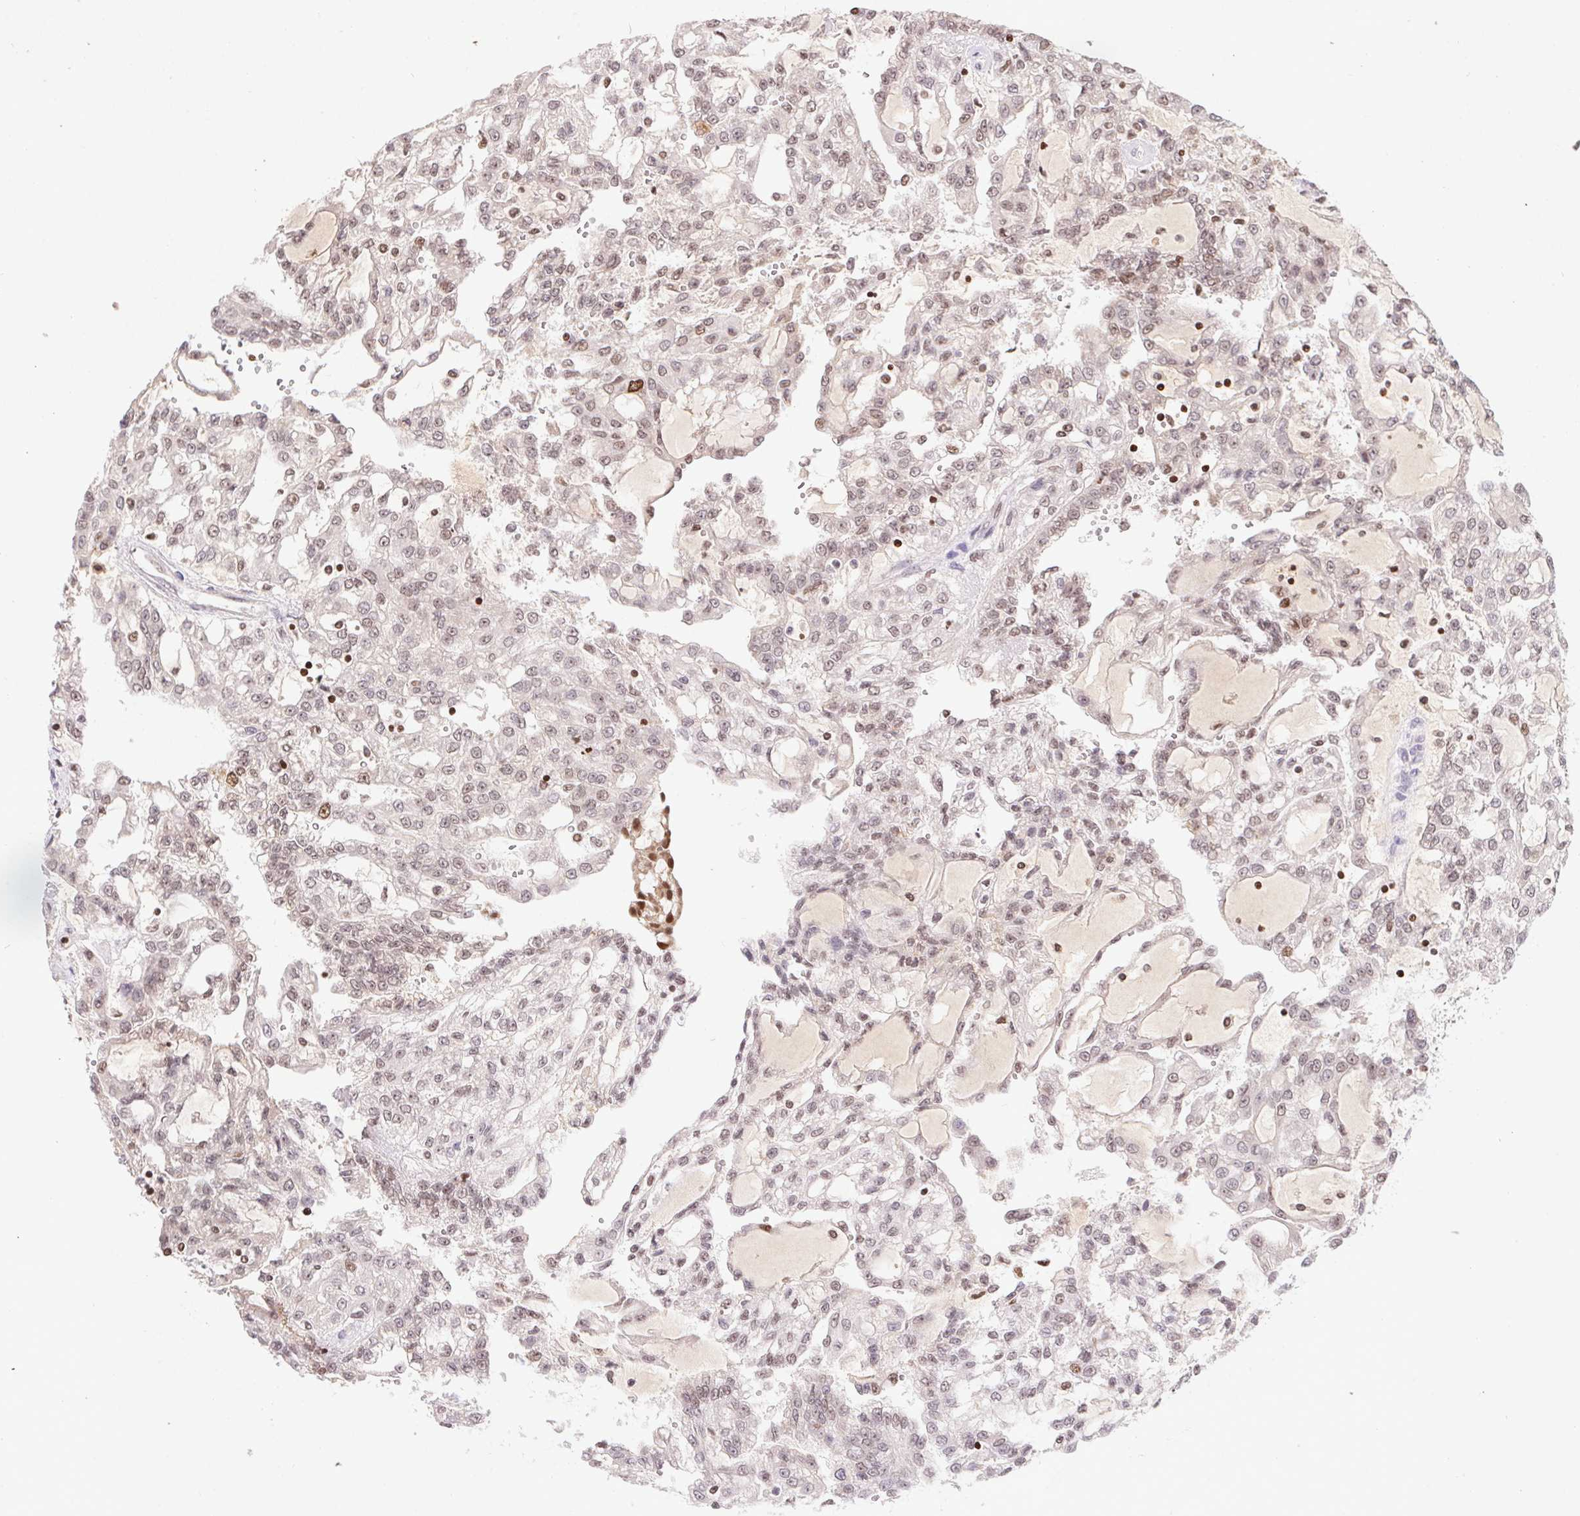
{"staining": {"intensity": "weak", "quantity": "25%-75%", "location": "nuclear"}, "tissue": "renal cancer", "cell_type": "Tumor cells", "image_type": "cancer", "snomed": [{"axis": "morphology", "description": "Adenocarcinoma, NOS"}, {"axis": "topography", "description": "Kidney"}], "caption": "This histopathology image demonstrates immunohistochemistry (IHC) staining of renal adenocarcinoma, with low weak nuclear expression in about 25%-75% of tumor cells.", "gene": "POLD3", "patient": {"sex": "male", "age": 63}}